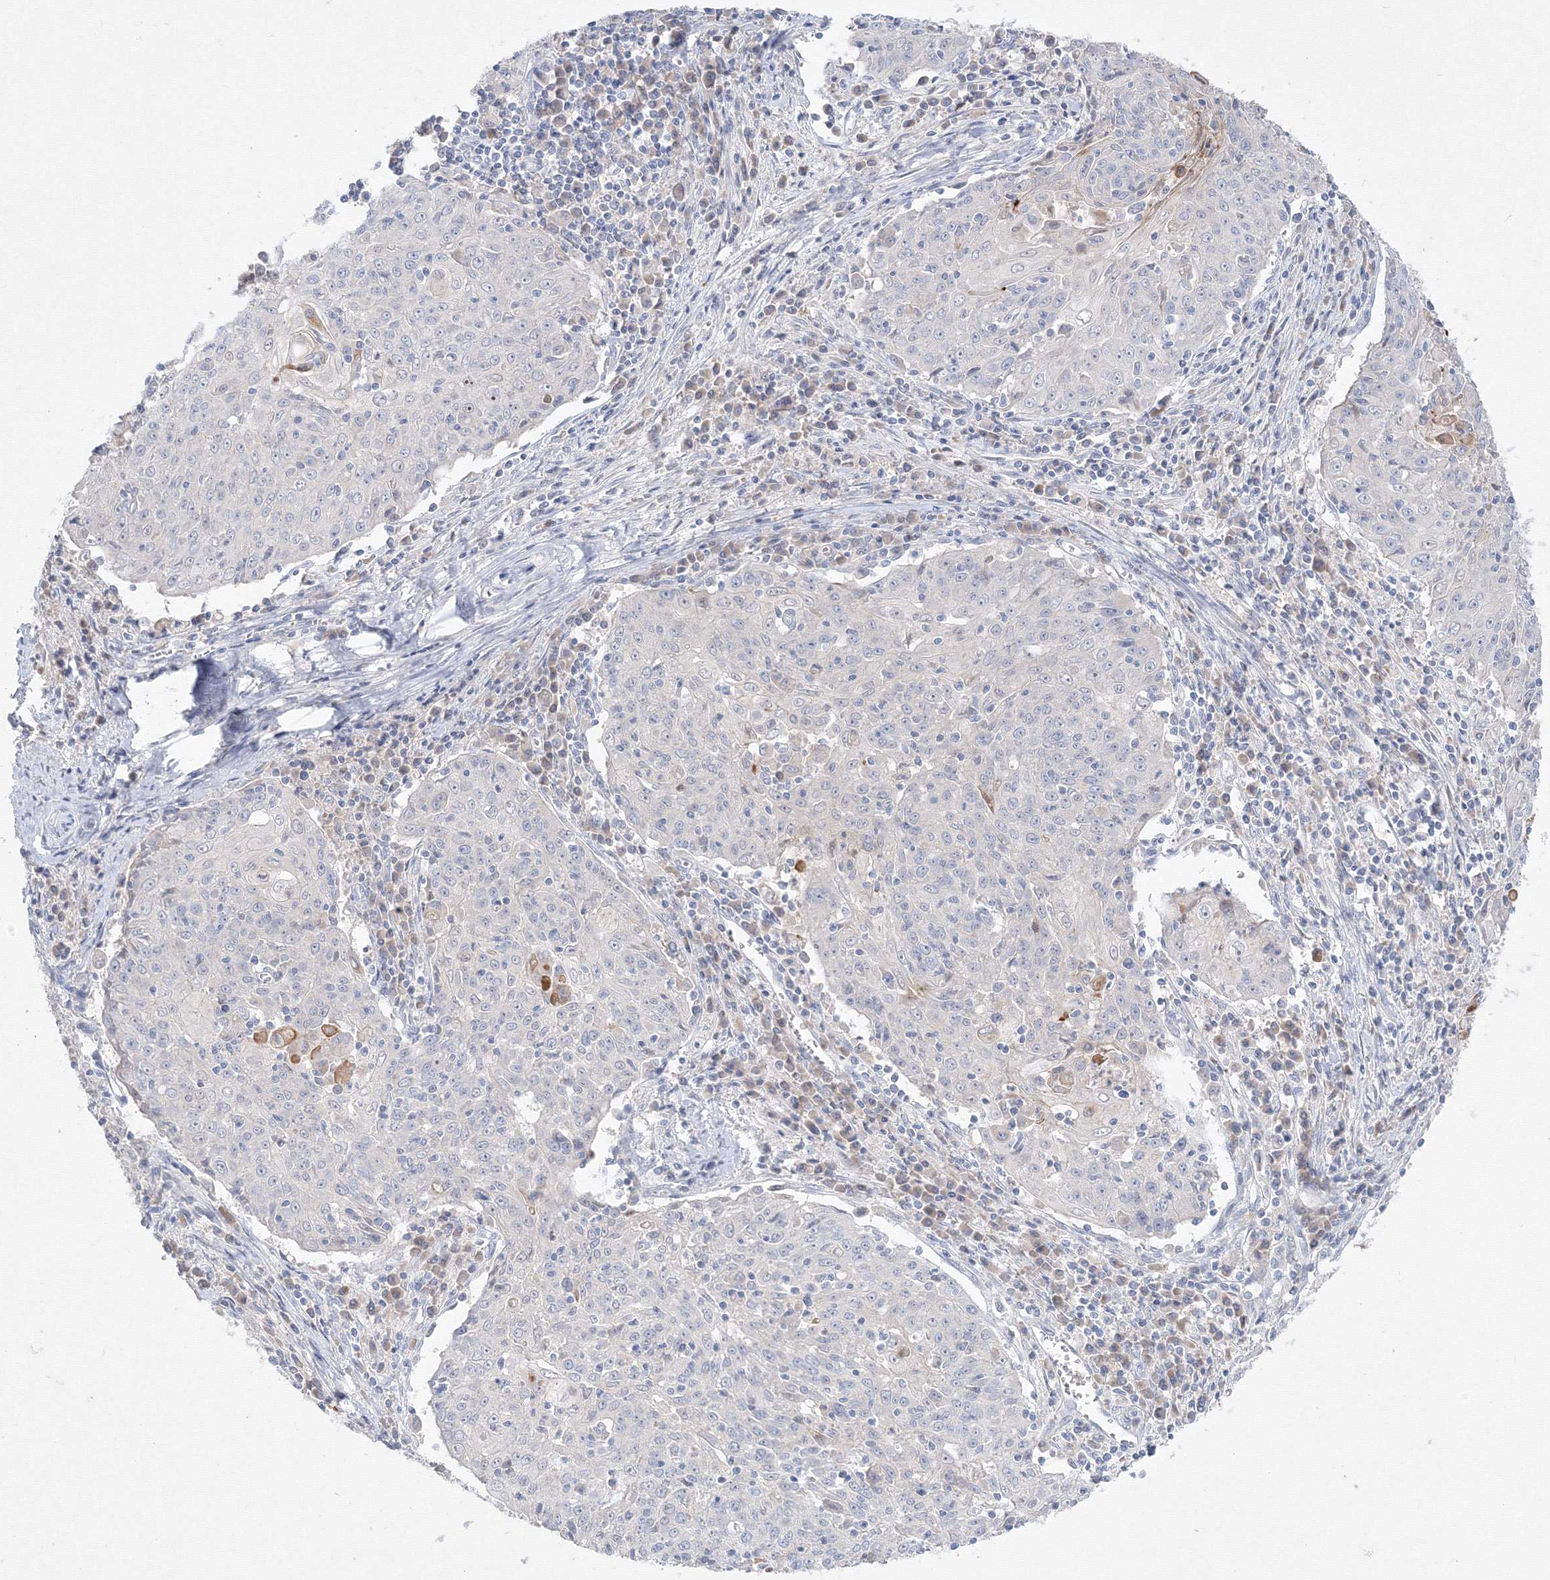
{"staining": {"intensity": "negative", "quantity": "none", "location": "none"}, "tissue": "cervical cancer", "cell_type": "Tumor cells", "image_type": "cancer", "snomed": [{"axis": "morphology", "description": "Squamous cell carcinoma, NOS"}, {"axis": "topography", "description": "Cervix"}], "caption": "Cervical cancer was stained to show a protein in brown. There is no significant staining in tumor cells.", "gene": "FBXL8", "patient": {"sex": "female", "age": 48}}